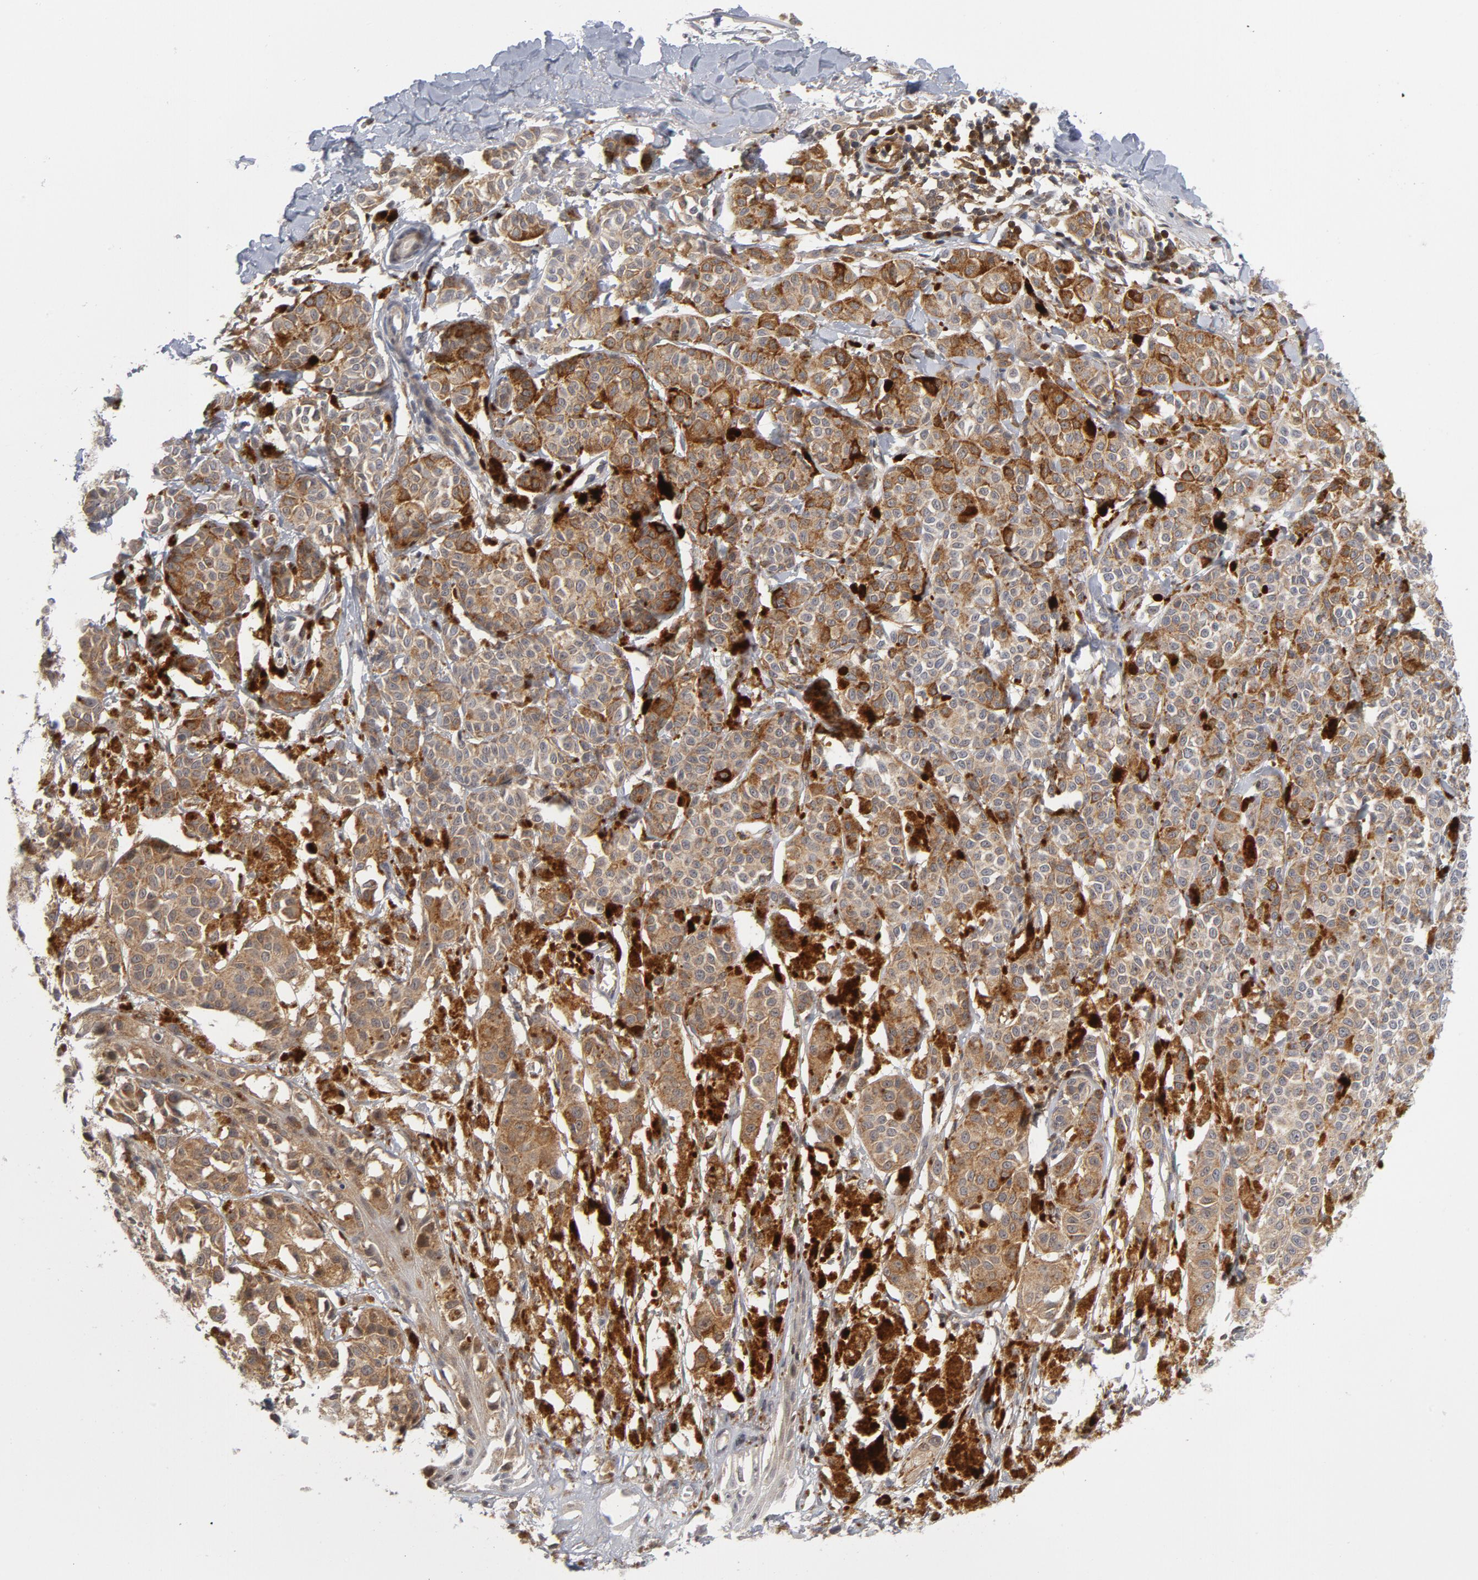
{"staining": {"intensity": "moderate", "quantity": ">75%", "location": "cytoplasmic/membranous"}, "tissue": "melanoma", "cell_type": "Tumor cells", "image_type": "cancer", "snomed": [{"axis": "morphology", "description": "Malignant melanoma, NOS"}, {"axis": "topography", "description": "Skin"}], "caption": "Melanoma stained with immunohistochemistry exhibits moderate cytoplasmic/membranous positivity in approximately >75% of tumor cells.", "gene": "TRADD", "patient": {"sex": "male", "age": 76}}